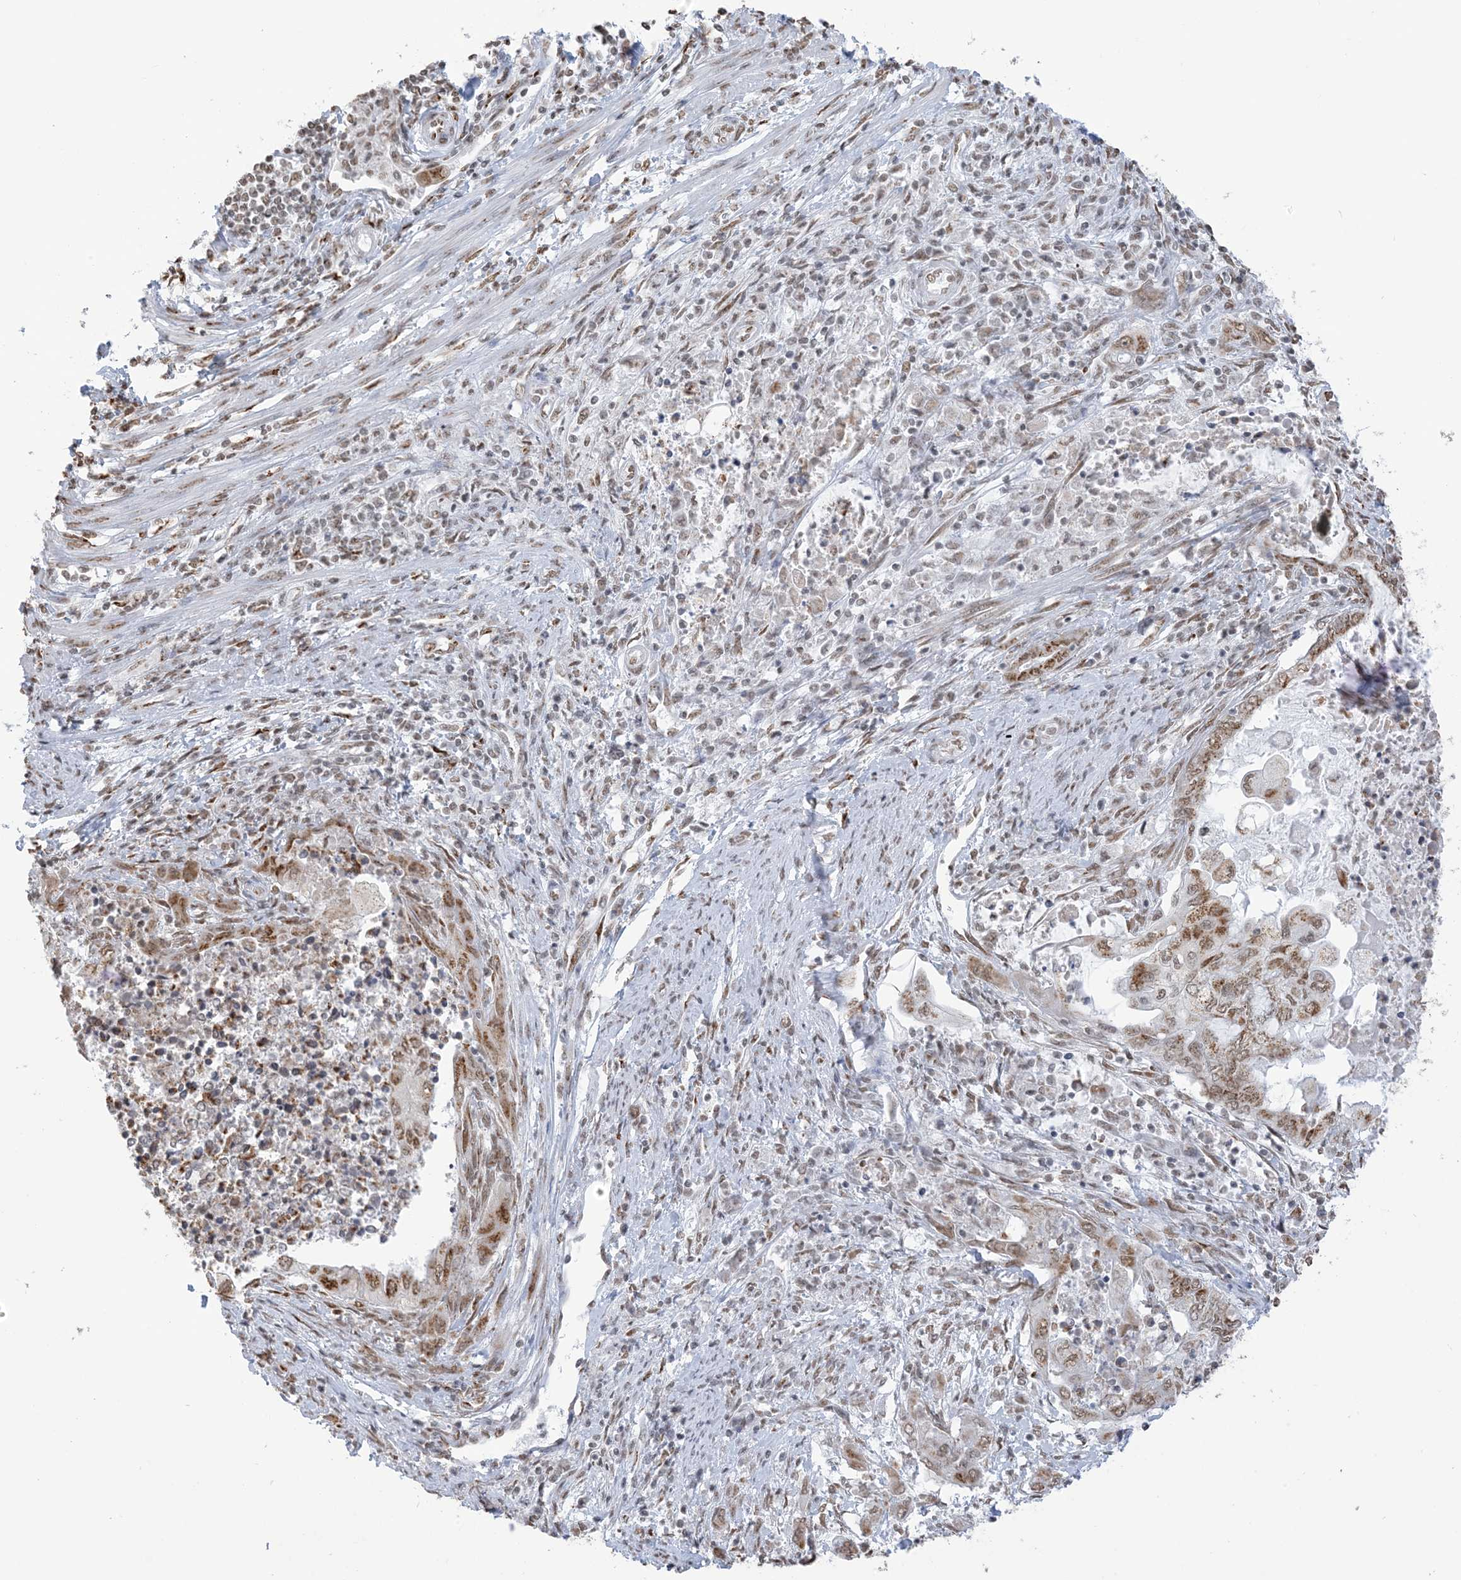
{"staining": {"intensity": "moderate", "quantity": ">75%", "location": "cytoplasmic/membranous,nuclear"}, "tissue": "endometrial cancer", "cell_type": "Tumor cells", "image_type": "cancer", "snomed": [{"axis": "morphology", "description": "Adenocarcinoma, NOS"}, {"axis": "topography", "description": "Uterus"}, {"axis": "topography", "description": "Endometrium"}], "caption": "DAB (3,3'-diaminobenzidine) immunohistochemical staining of human adenocarcinoma (endometrial) displays moderate cytoplasmic/membranous and nuclear protein staining in about >75% of tumor cells.", "gene": "GPR107", "patient": {"sex": "female", "age": 70}}